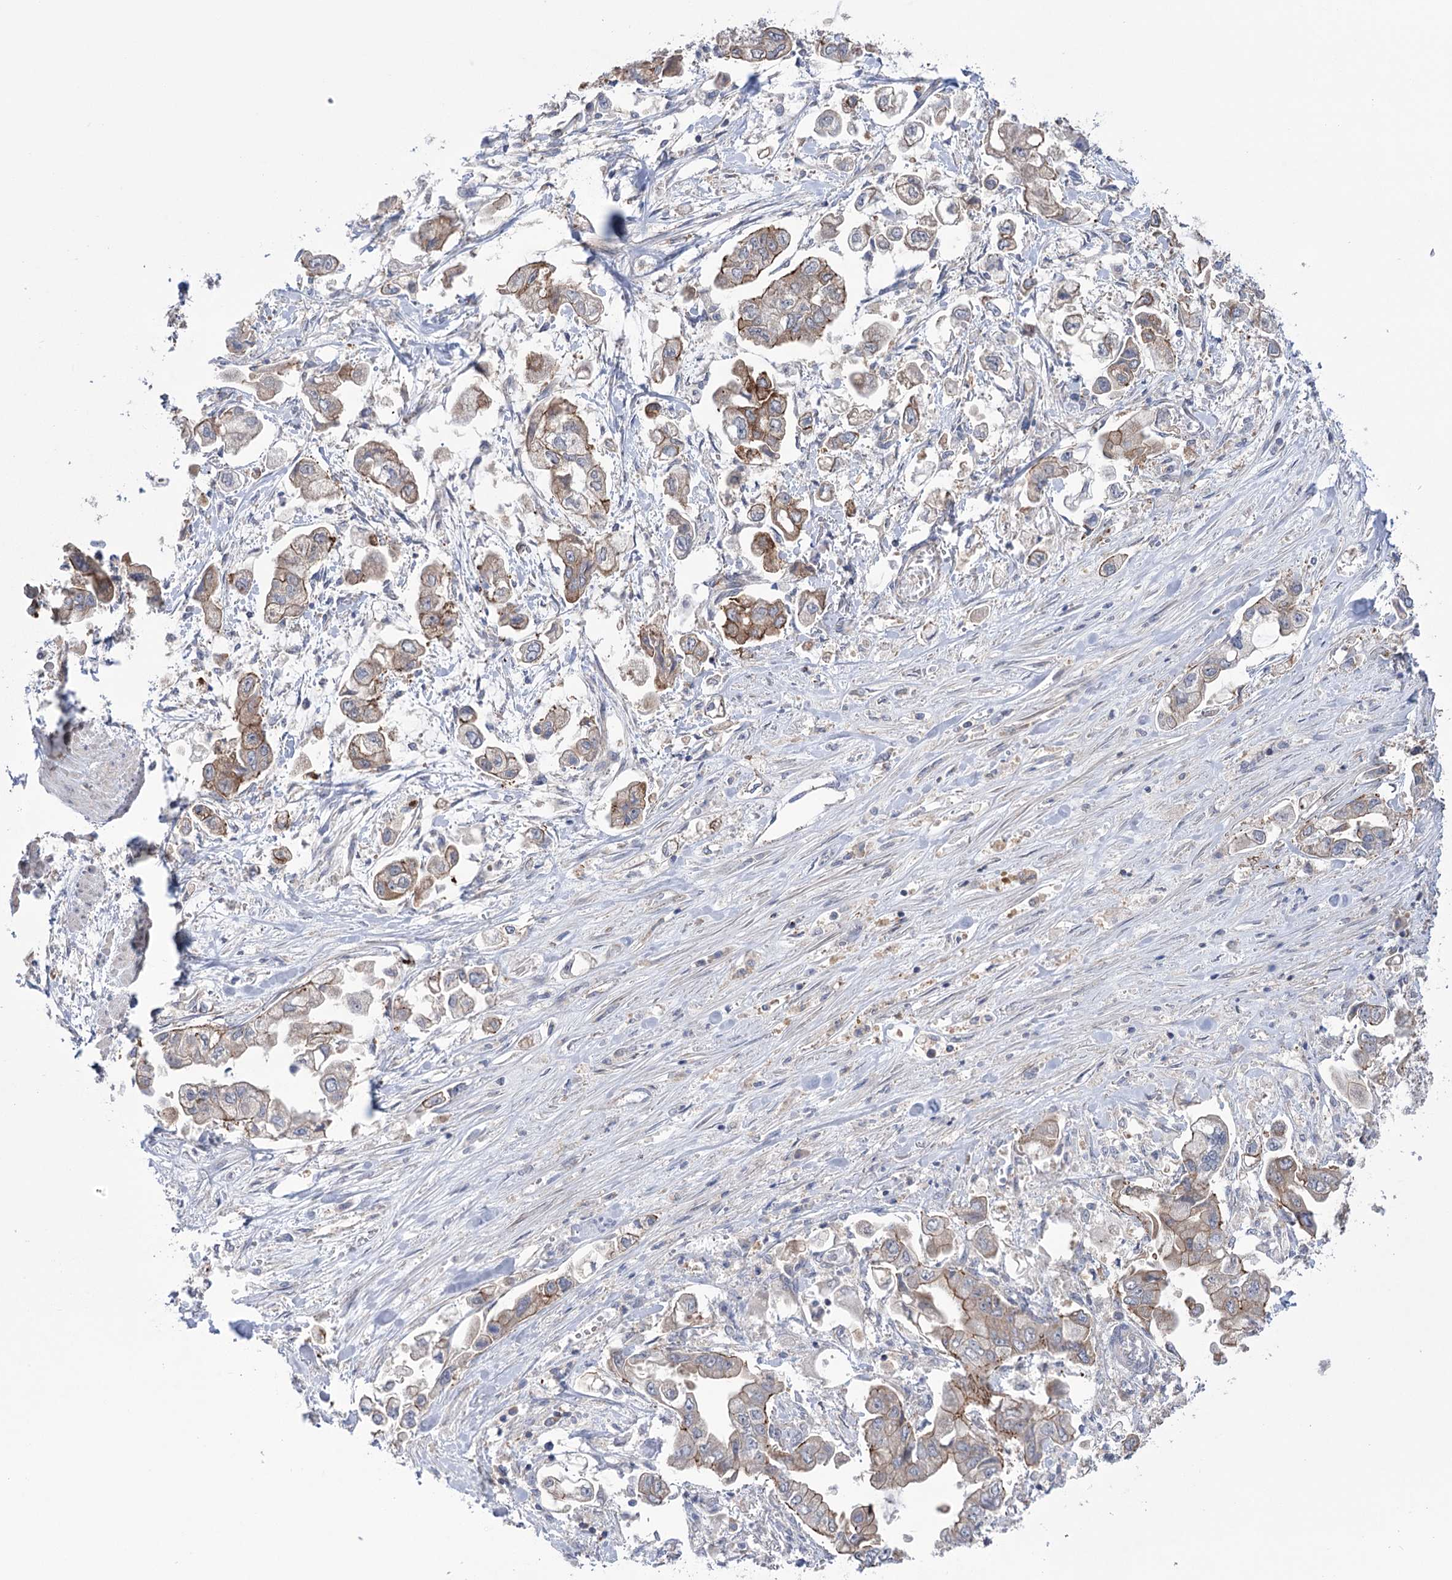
{"staining": {"intensity": "weak", "quantity": ">75%", "location": "cytoplasmic/membranous"}, "tissue": "stomach cancer", "cell_type": "Tumor cells", "image_type": "cancer", "snomed": [{"axis": "morphology", "description": "Adenocarcinoma, NOS"}, {"axis": "topography", "description": "Stomach"}], "caption": "IHC of adenocarcinoma (stomach) demonstrates low levels of weak cytoplasmic/membranous positivity in about >75% of tumor cells. (Brightfield microscopy of DAB IHC at high magnification).", "gene": "TRIM71", "patient": {"sex": "male", "age": 62}}